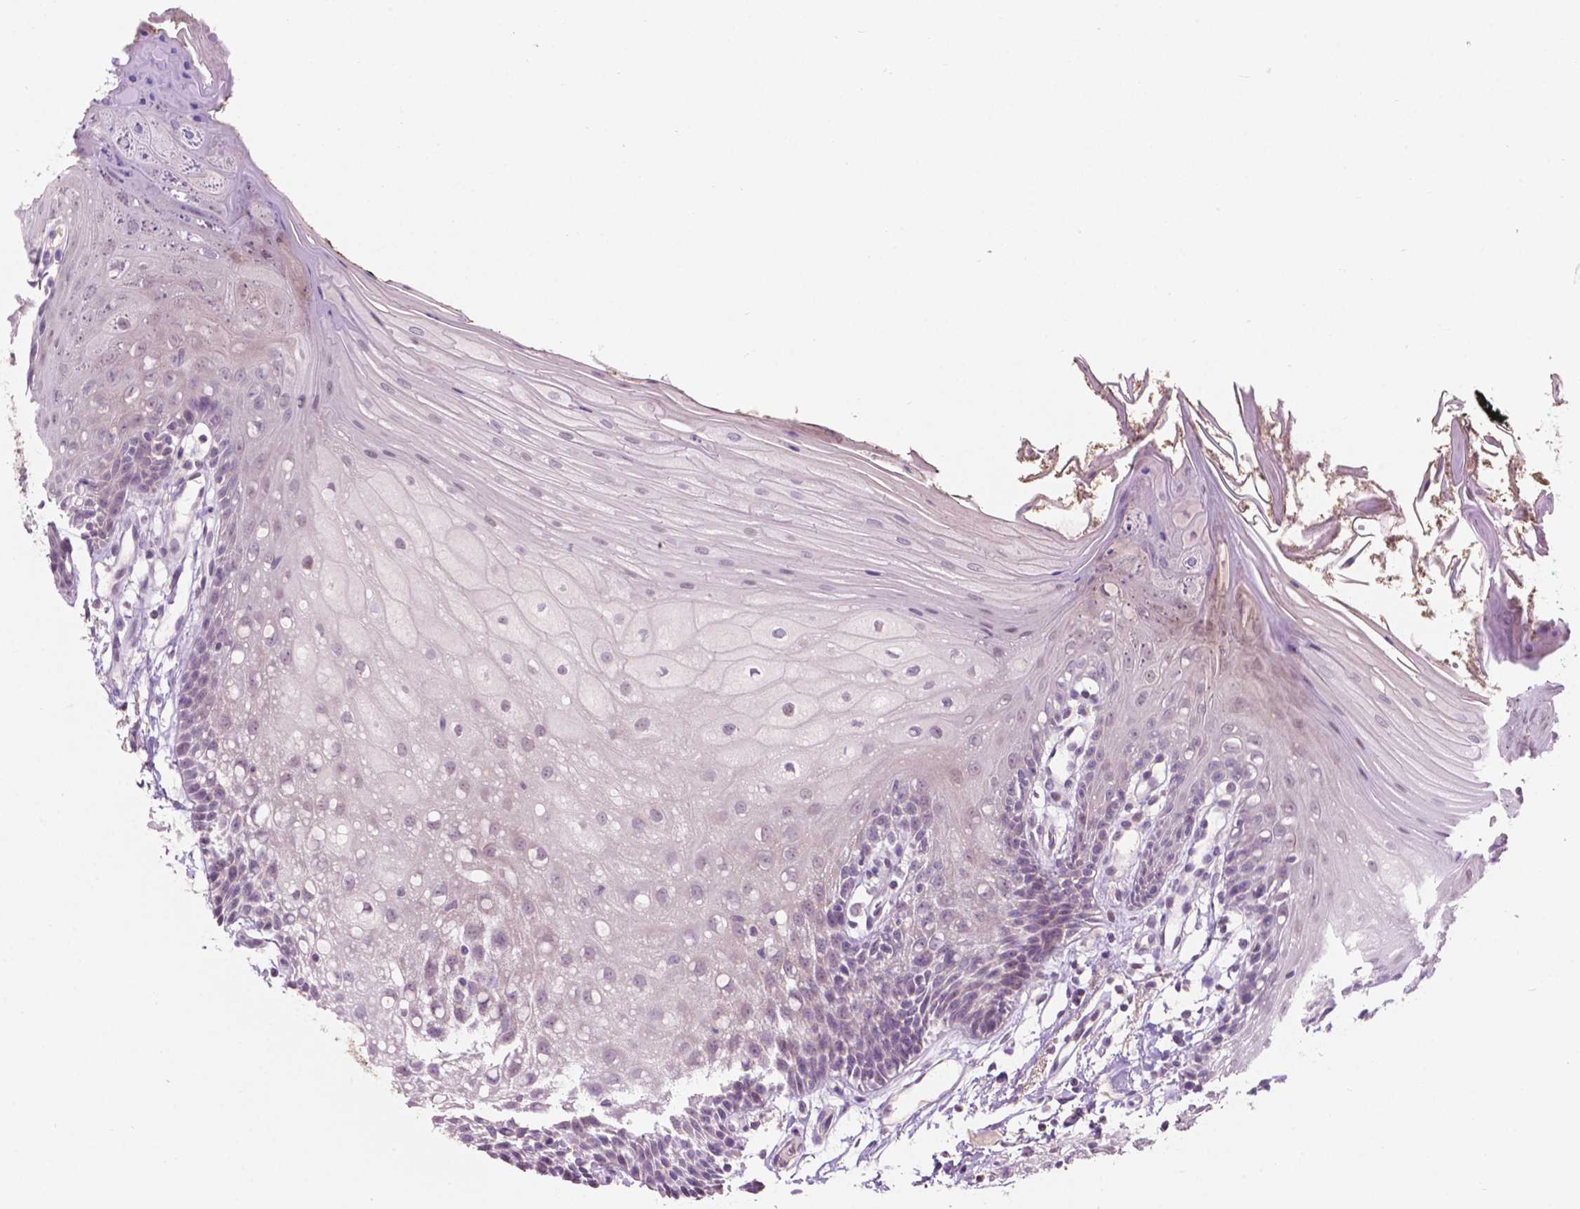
{"staining": {"intensity": "negative", "quantity": "none", "location": "none"}, "tissue": "oral mucosa", "cell_type": "Squamous epithelial cells", "image_type": "normal", "snomed": [{"axis": "morphology", "description": "Normal tissue, NOS"}, {"axis": "morphology", "description": "Squamous cell carcinoma, NOS"}, {"axis": "topography", "description": "Oral tissue"}, {"axis": "topography", "description": "Head-Neck"}], "caption": "Immunohistochemistry of normal oral mucosa displays no expression in squamous epithelial cells. Nuclei are stained in blue.", "gene": "TM6SF2", "patient": {"sex": "male", "age": 69}}